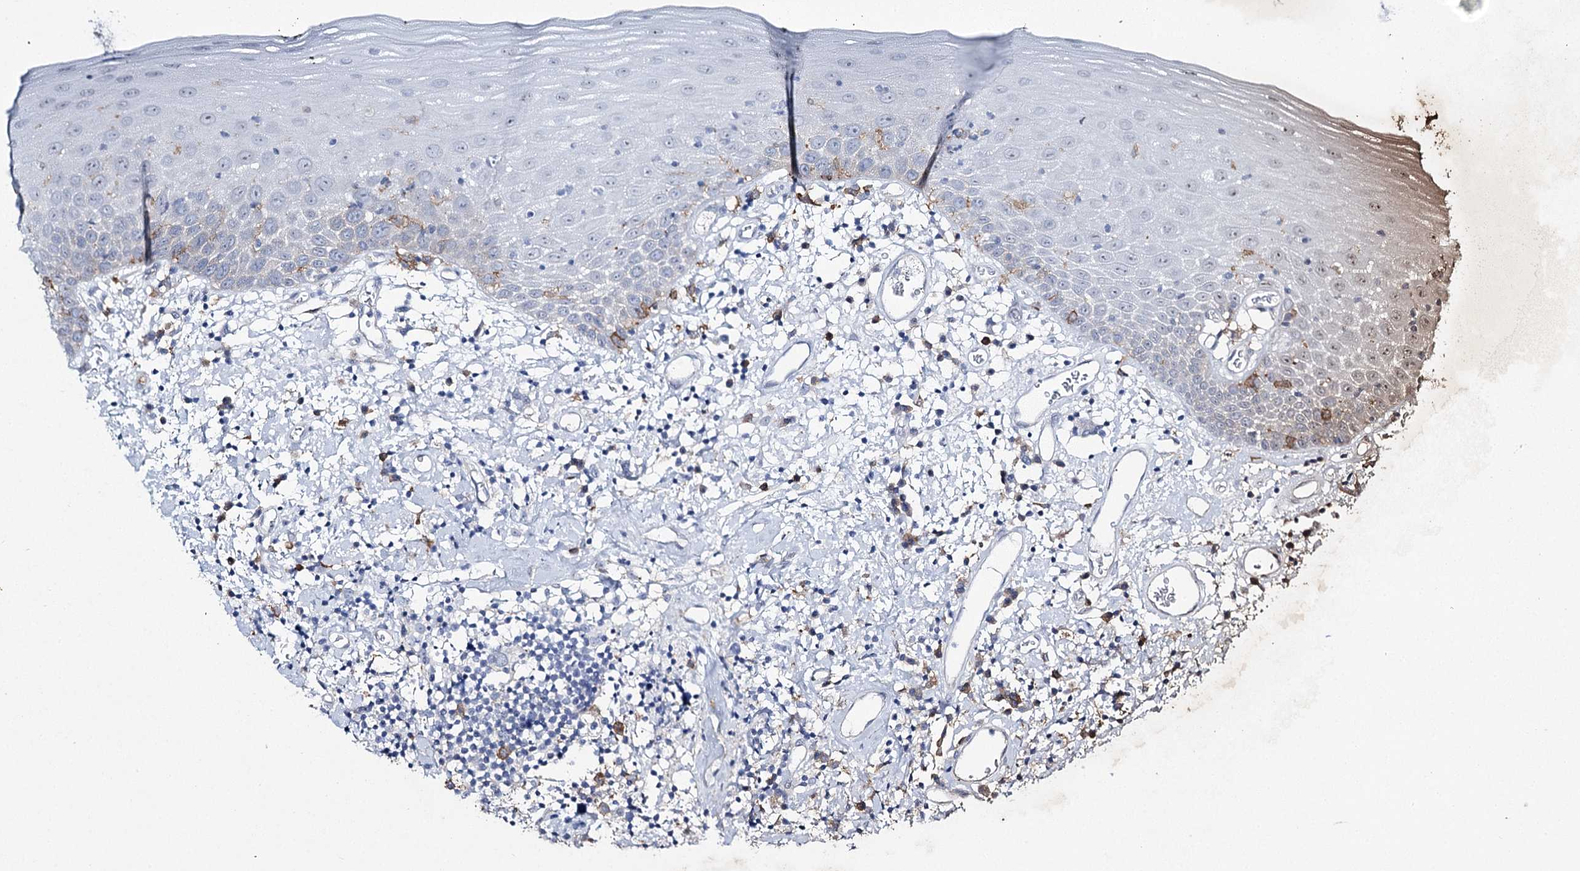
{"staining": {"intensity": "negative", "quantity": "none", "location": "none"}, "tissue": "oral mucosa", "cell_type": "Squamous epithelial cells", "image_type": "normal", "snomed": [{"axis": "morphology", "description": "Normal tissue, NOS"}, {"axis": "topography", "description": "Oral tissue"}], "caption": "This image is of benign oral mucosa stained with IHC to label a protein in brown with the nuclei are counter-stained blue. There is no expression in squamous epithelial cells.", "gene": "CCDC88A", "patient": {"sex": "male", "age": 74}}